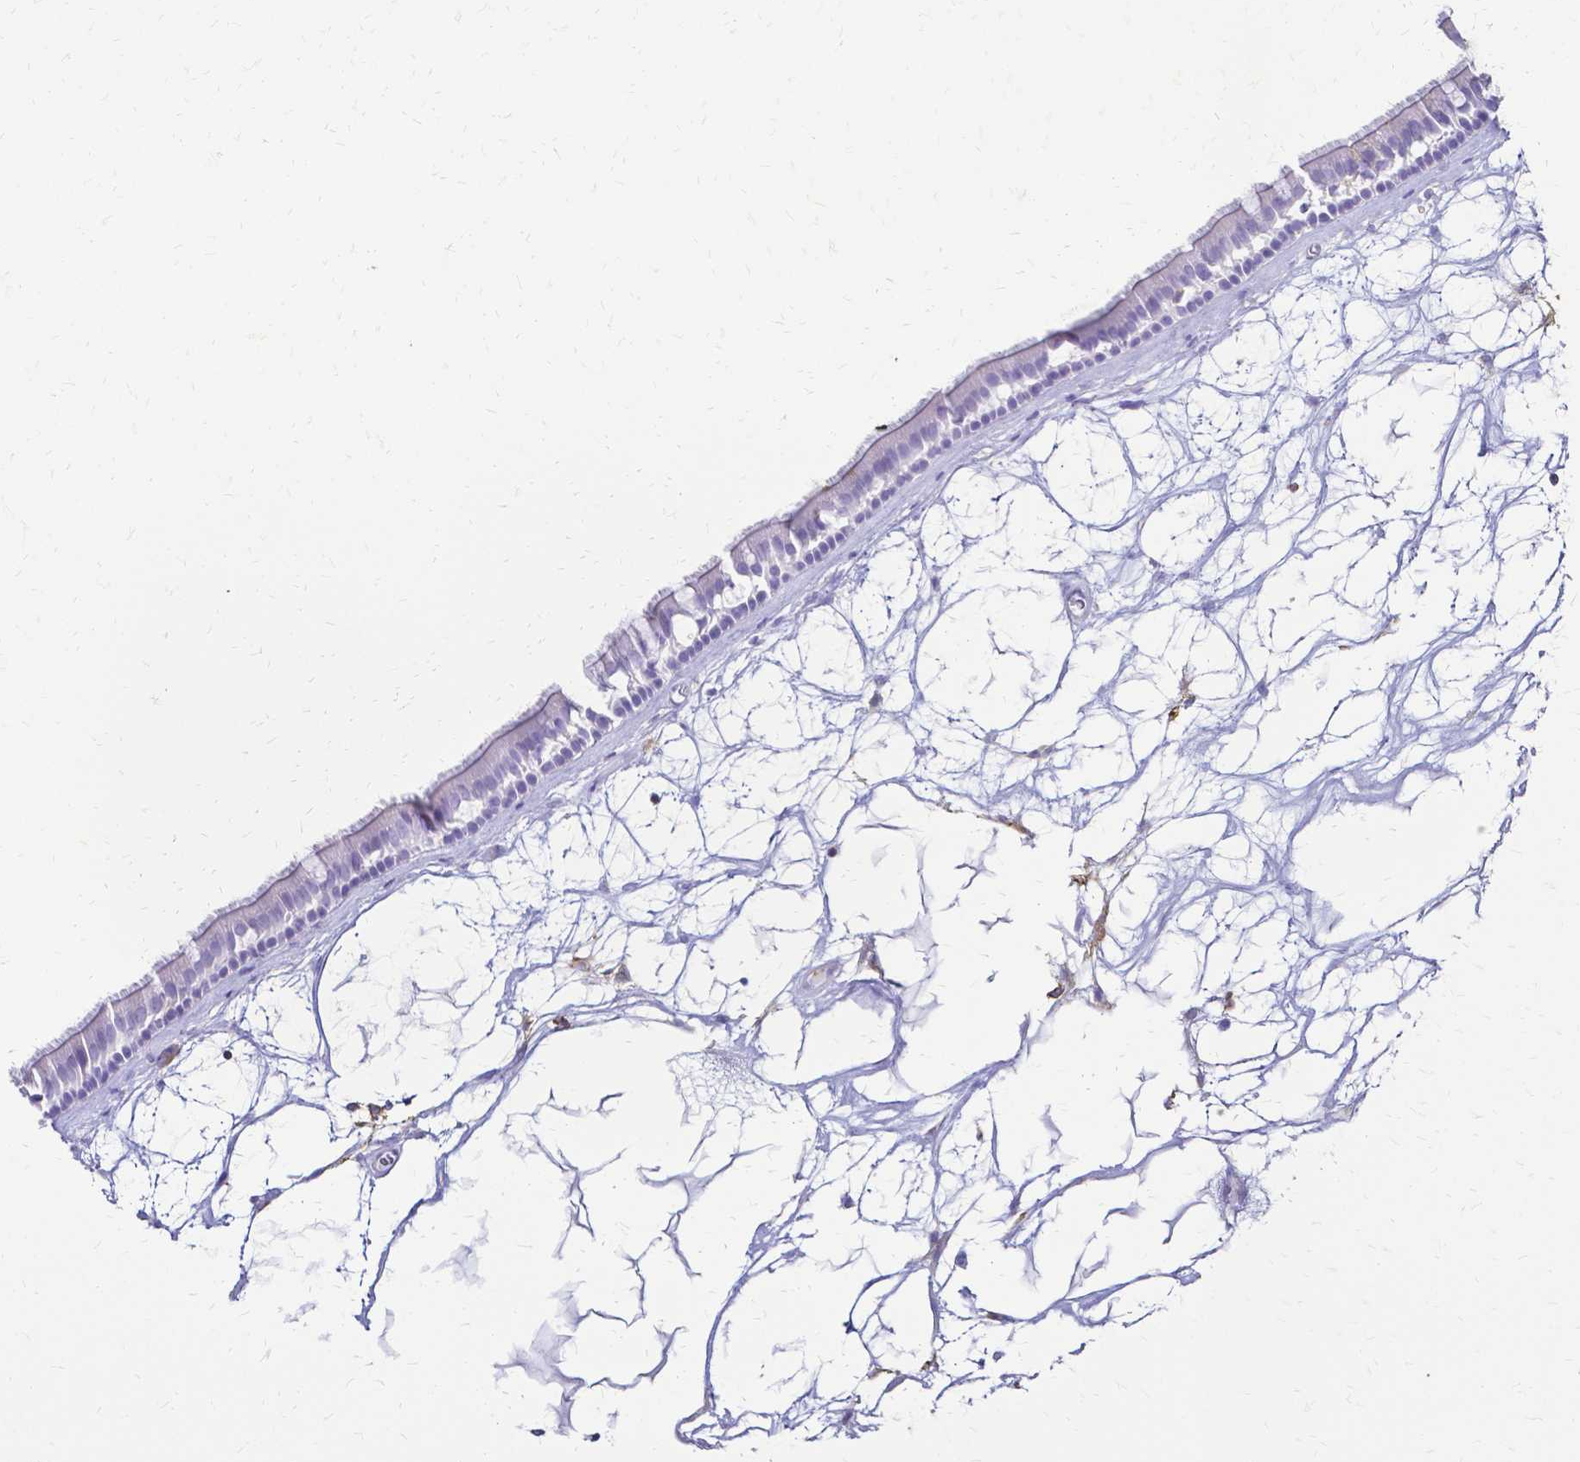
{"staining": {"intensity": "weak", "quantity": "<25%", "location": "cytoplasmic/membranous"}, "tissue": "nasopharynx", "cell_type": "Respiratory epithelial cells", "image_type": "normal", "snomed": [{"axis": "morphology", "description": "Normal tissue, NOS"}, {"axis": "topography", "description": "Nasopharynx"}], "caption": "Normal nasopharynx was stained to show a protein in brown. There is no significant staining in respiratory epithelial cells. (DAB (3,3'-diaminobenzidine) immunohistochemistry (IHC) with hematoxylin counter stain).", "gene": "HSPA12A", "patient": {"sex": "male", "age": 68}}